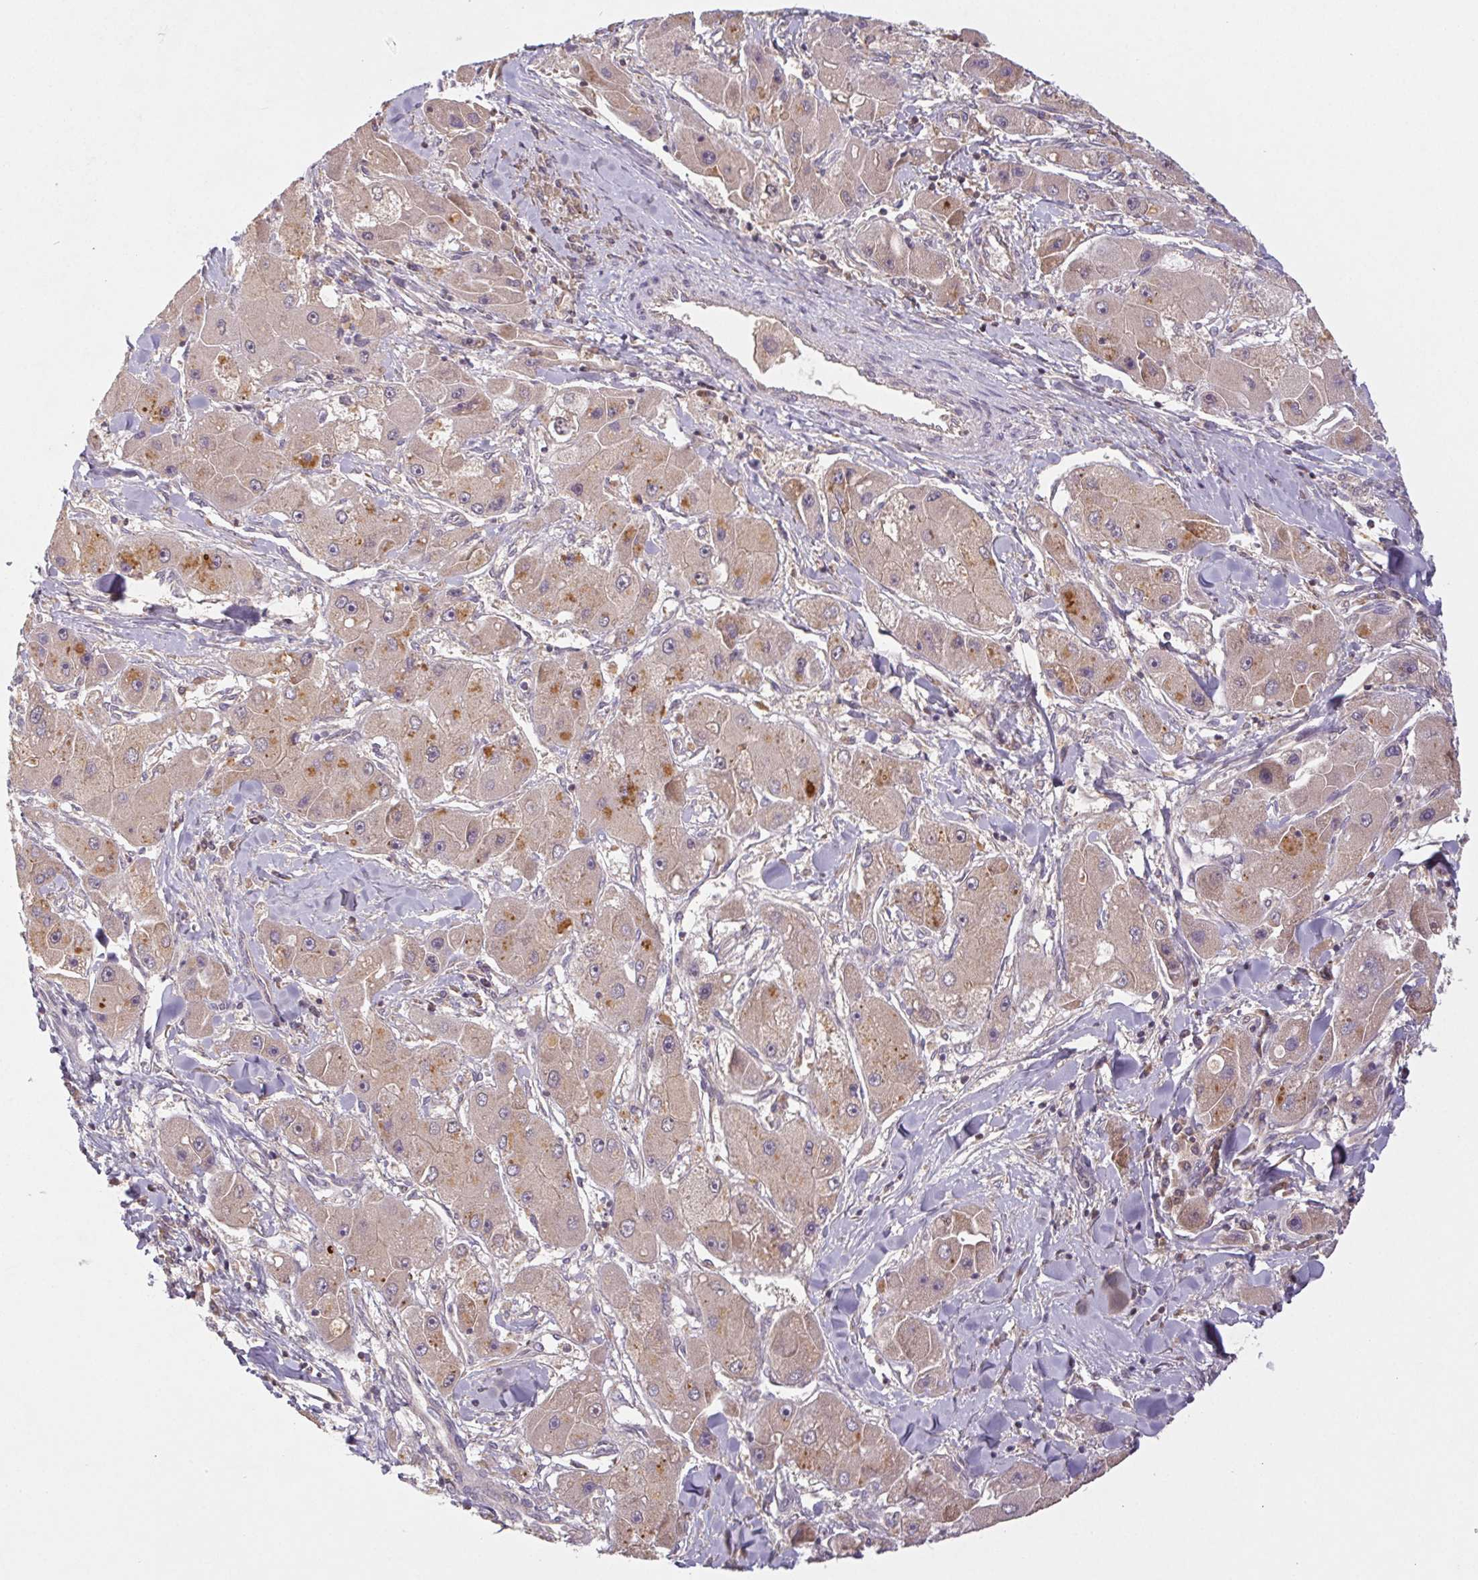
{"staining": {"intensity": "moderate", "quantity": "<25%", "location": "cytoplasmic/membranous"}, "tissue": "liver cancer", "cell_type": "Tumor cells", "image_type": "cancer", "snomed": [{"axis": "morphology", "description": "Carcinoma, Hepatocellular, NOS"}, {"axis": "topography", "description": "Liver"}], "caption": "Hepatocellular carcinoma (liver) stained with DAB (3,3'-diaminobenzidine) immunohistochemistry (IHC) demonstrates low levels of moderate cytoplasmic/membranous positivity in approximately <25% of tumor cells.", "gene": "MTHFD1", "patient": {"sex": "male", "age": 24}}